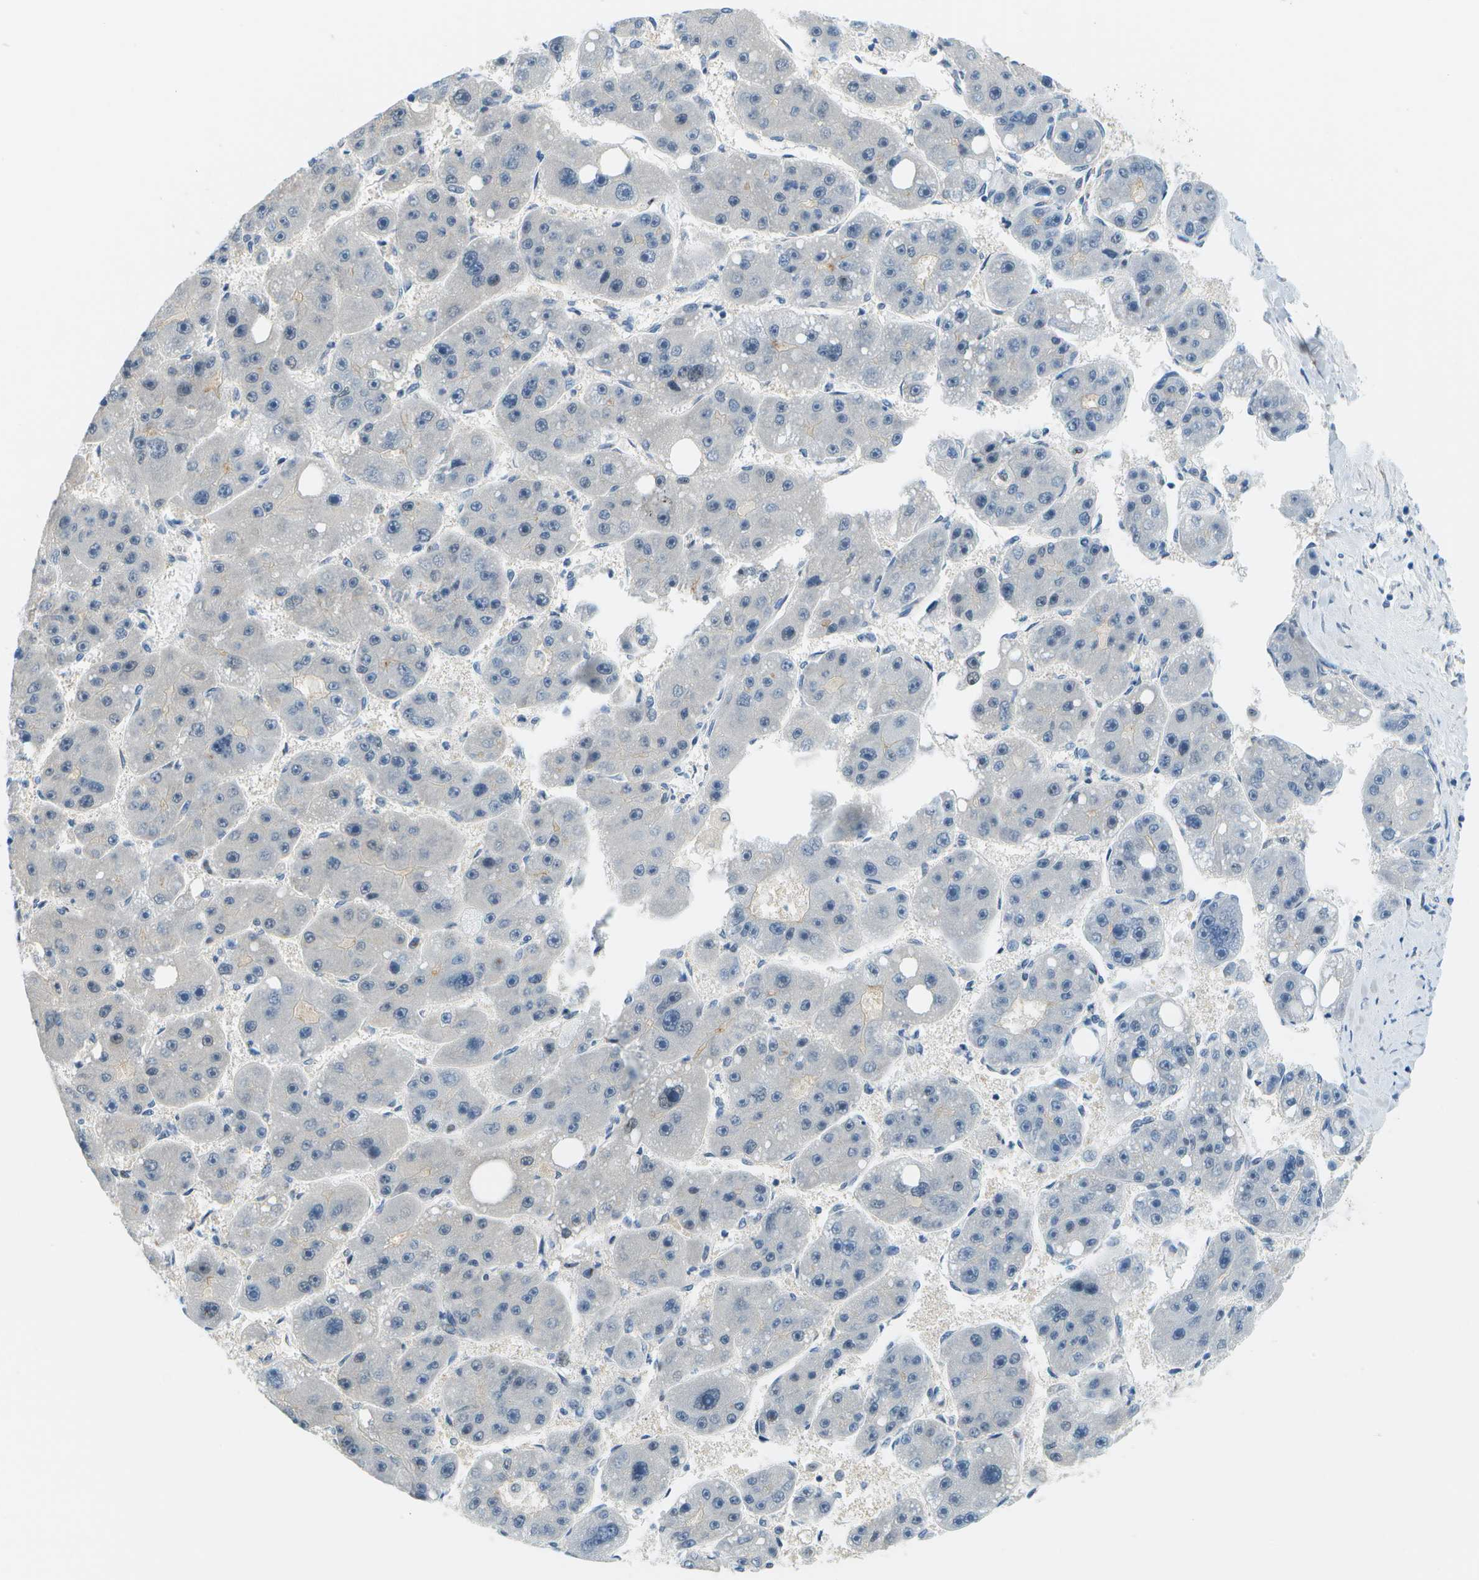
{"staining": {"intensity": "negative", "quantity": "none", "location": "none"}, "tissue": "liver cancer", "cell_type": "Tumor cells", "image_type": "cancer", "snomed": [{"axis": "morphology", "description": "Carcinoma, Hepatocellular, NOS"}, {"axis": "topography", "description": "Liver"}], "caption": "The immunohistochemistry (IHC) micrograph has no significant staining in tumor cells of liver cancer tissue. (Stains: DAB immunohistochemistry with hematoxylin counter stain, Microscopy: brightfield microscopy at high magnification).", "gene": "PTGIS", "patient": {"sex": "female", "age": 61}}